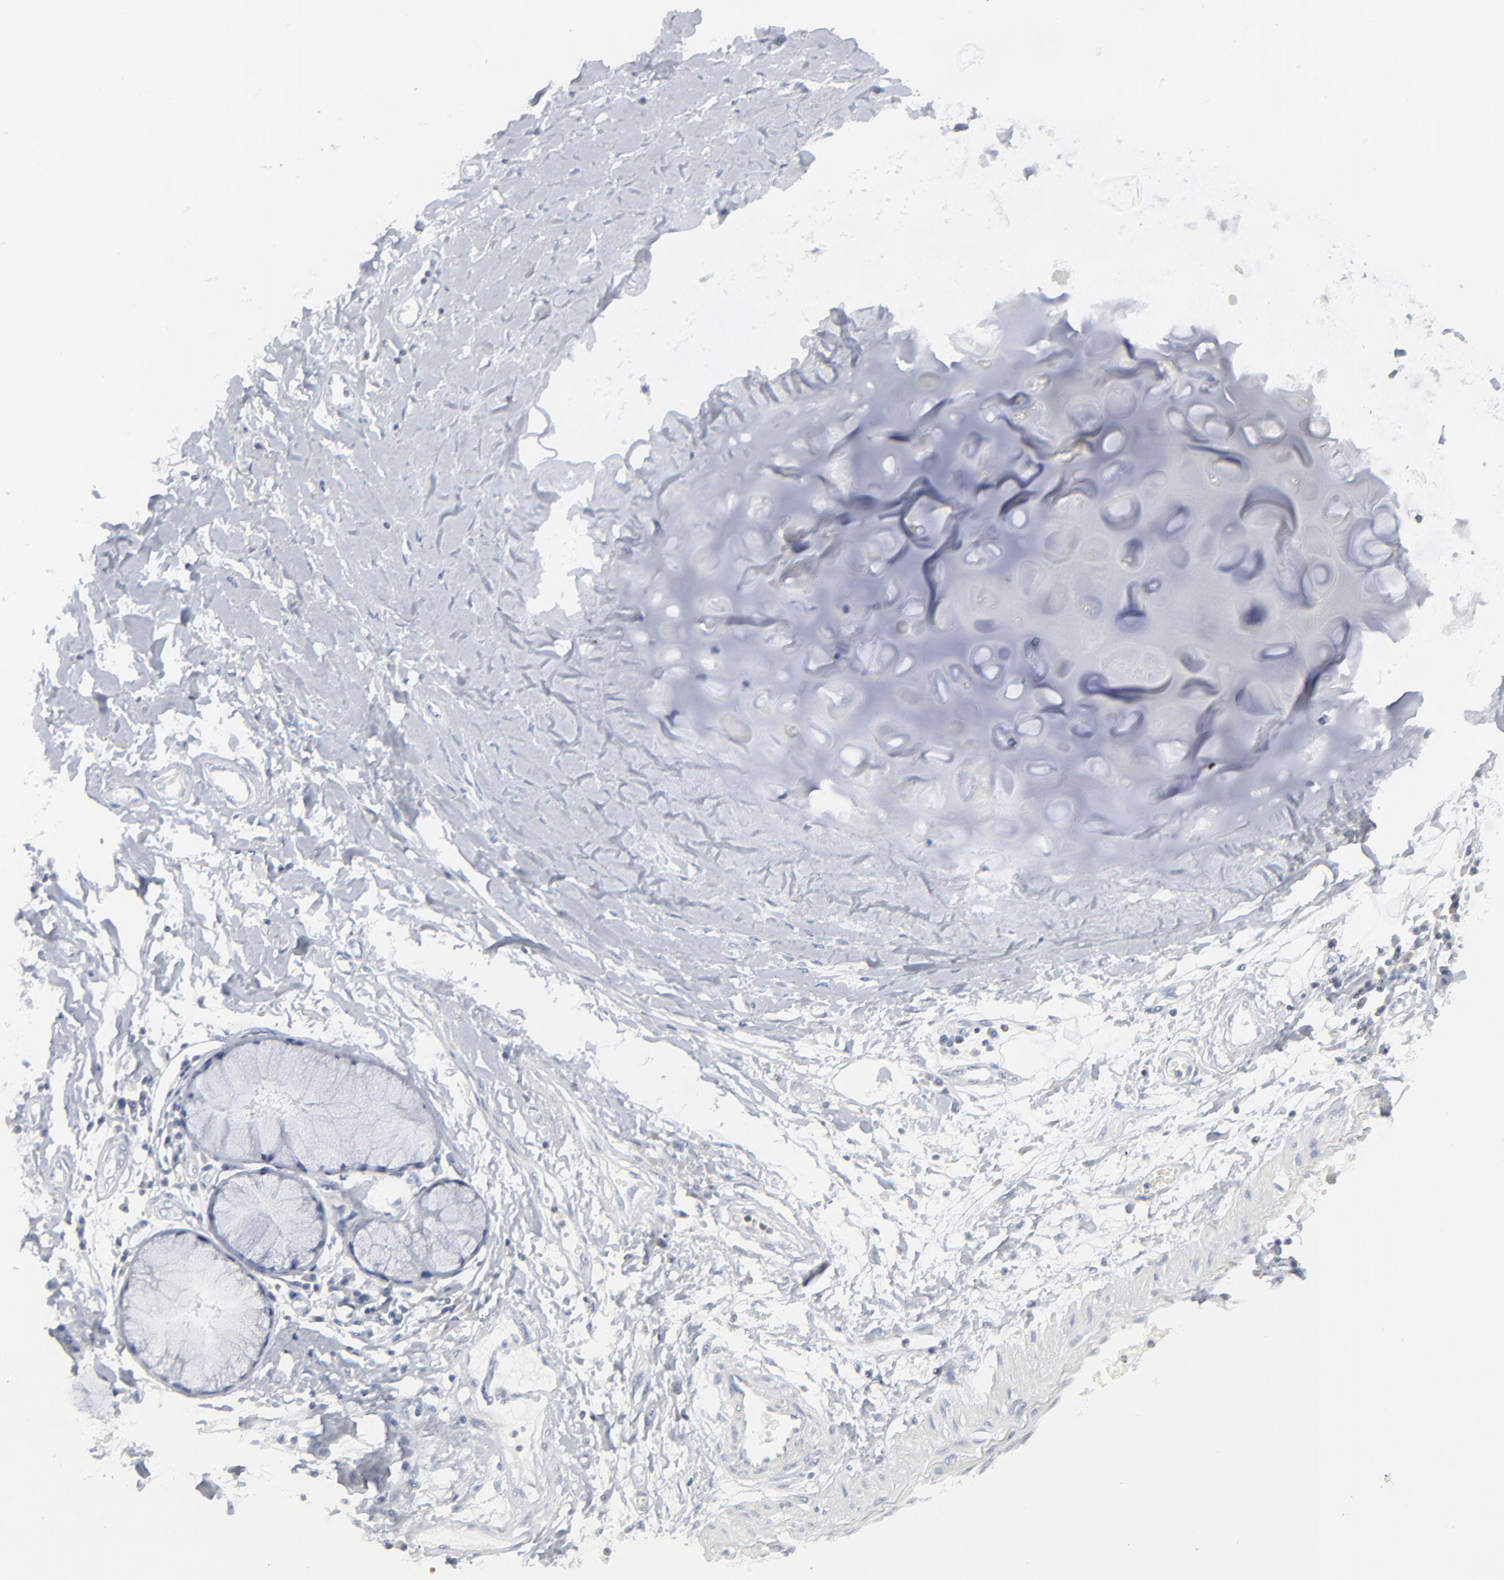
{"staining": {"intensity": "negative", "quantity": "none", "location": "none"}, "tissue": "adipose tissue", "cell_type": "Adipocytes", "image_type": "normal", "snomed": [{"axis": "morphology", "description": "Normal tissue, NOS"}, {"axis": "morphology", "description": "Adenocarcinoma, NOS"}, {"axis": "topography", "description": "Cartilage tissue"}, {"axis": "topography", "description": "Bronchus"}, {"axis": "topography", "description": "Lung"}], "caption": "Photomicrograph shows no protein positivity in adipocytes of benign adipose tissue.", "gene": "PTK2B", "patient": {"sex": "female", "age": 67}}